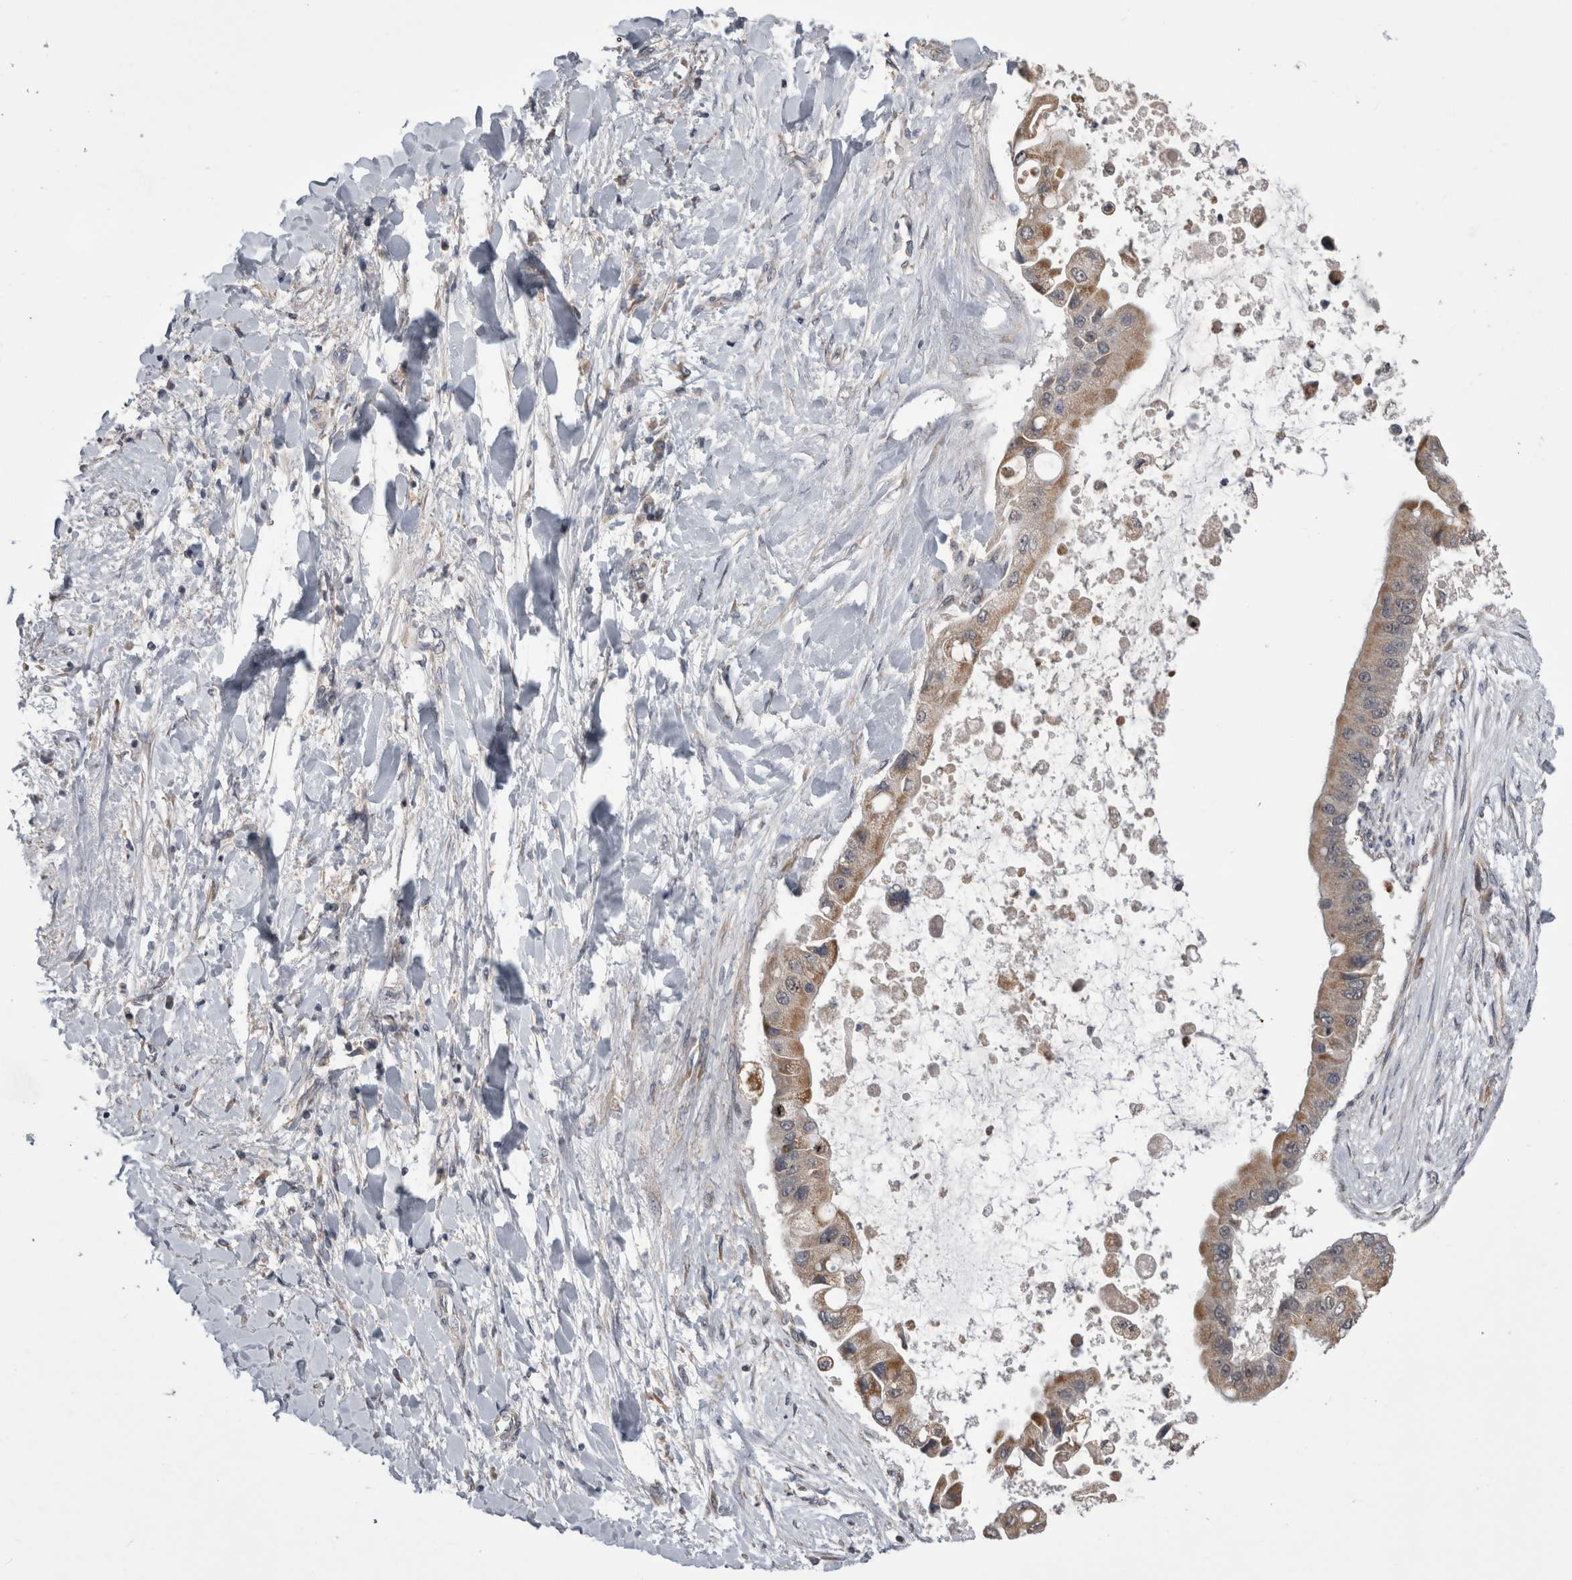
{"staining": {"intensity": "weak", "quantity": ">75%", "location": "cytoplasmic/membranous"}, "tissue": "liver cancer", "cell_type": "Tumor cells", "image_type": "cancer", "snomed": [{"axis": "morphology", "description": "Cholangiocarcinoma"}, {"axis": "topography", "description": "Liver"}], "caption": "Human liver cancer stained for a protein (brown) exhibits weak cytoplasmic/membranous positive positivity in approximately >75% of tumor cells.", "gene": "ARHGAP29", "patient": {"sex": "male", "age": 50}}